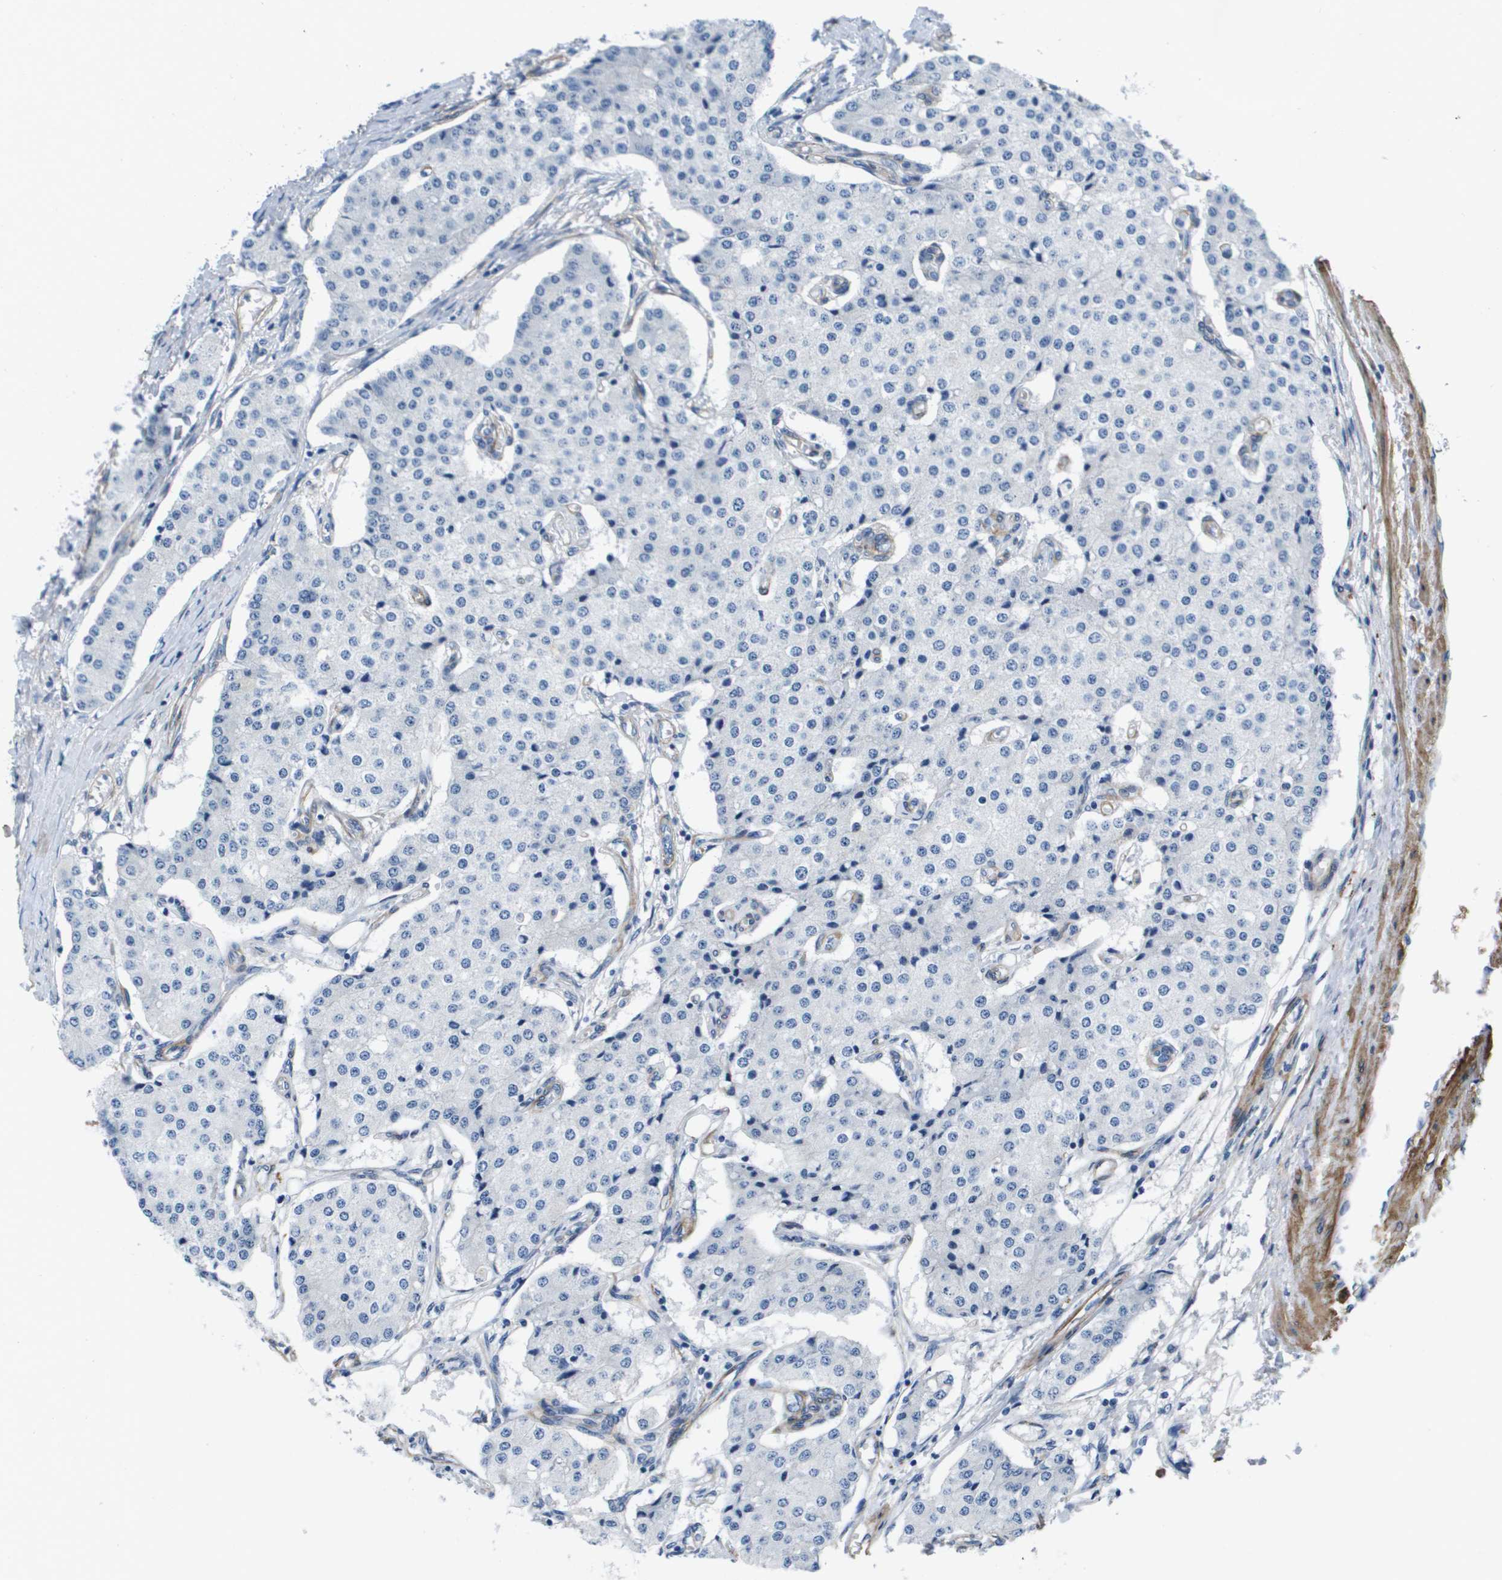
{"staining": {"intensity": "negative", "quantity": "none", "location": "none"}, "tissue": "carcinoid", "cell_type": "Tumor cells", "image_type": "cancer", "snomed": [{"axis": "morphology", "description": "Carcinoid, malignant, NOS"}, {"axis": "topography", "description": "Colon"}], "caption": "DAB (3,3'-diaminobenzidine) immunohistochemical staining of human carcinoid (malignant) exhibits no significant positivity in tumor cells.", "gene": "LPP", "patient": {"sex": "female", "age": 52}}